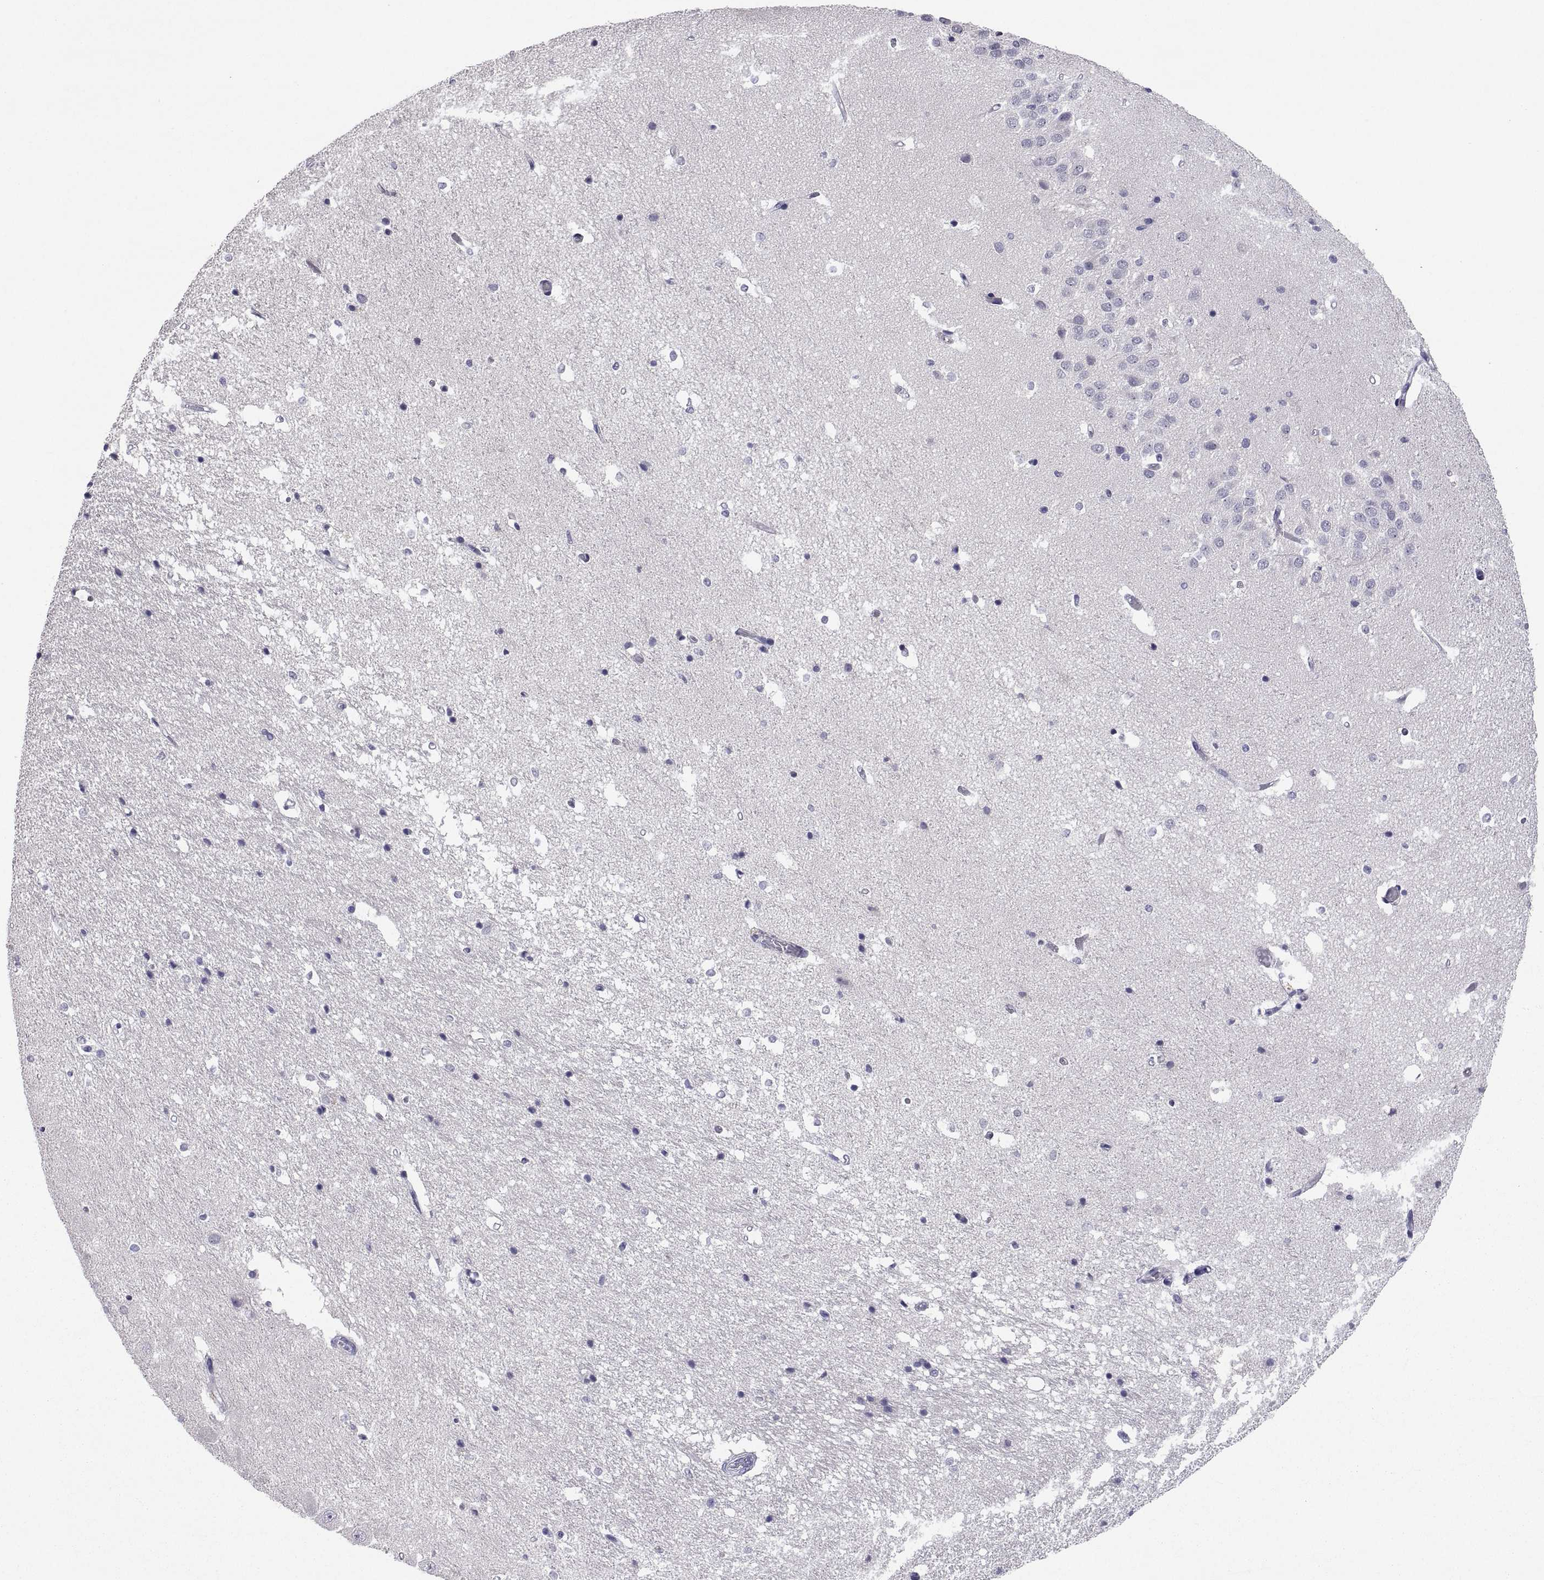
{"staining": {"intensity": "negative", "quantity": "none", "location": "none"}, "tissue": "hippocampus", "cell_type": "Glial cells", "image_type": "normal", "snomed": [{"axis": "morphology", "description": "Normal tissue, NOS"}, {"axis": "topography", "description": "Hippocampus"}], "caption": "The histopathology image reveals no staining of glial cells in unremarkable hippocampus. (Immunohistochemistry (ihc), brightfield microscopy, high magnification).", "gene": "MS4A1", "patient": {"sex": "male", "age": 44}}